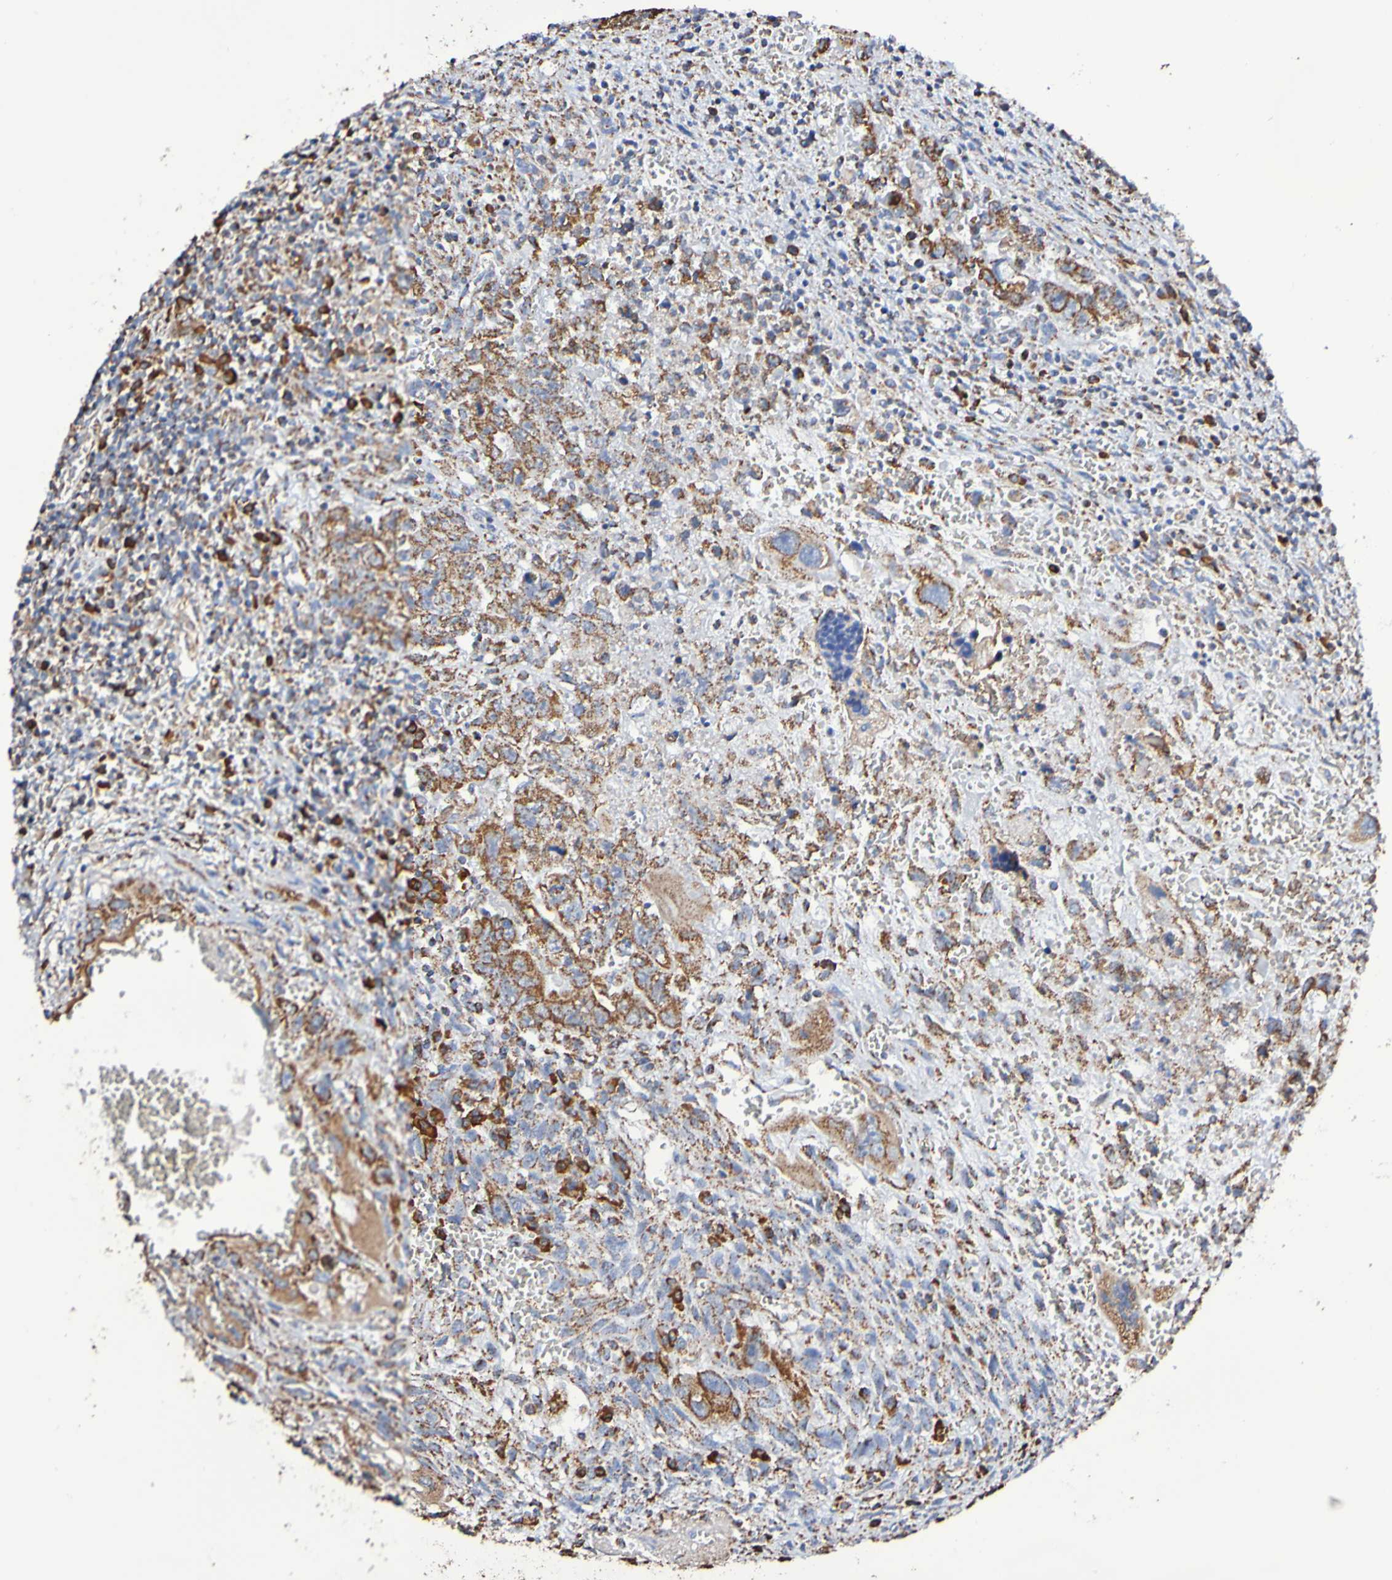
{"staining": {"intensity": "moderate", "quantity": ">75%", "location": "cytoplasmic/membranous"}, "tissue": "testis cancer", "cell_type": "Tumor cells", "image_type": "cancer", "snomed": [{"axis": "morphology", "description": "Carcinoma, Embryonal, NOS"}, {"axis": "topography", "description": "Testis"}], "caption": "Immunohistochemistry histopathology image of testis cancer (embryonal carcinoma) stained for a protein (brown), which exhibits medium levels of moderate cytoplasmic/membranous staining in approximately >75% of tumor cells.", "gene": "IL18R1", "patient": {"sex": "male", "age": 28}}